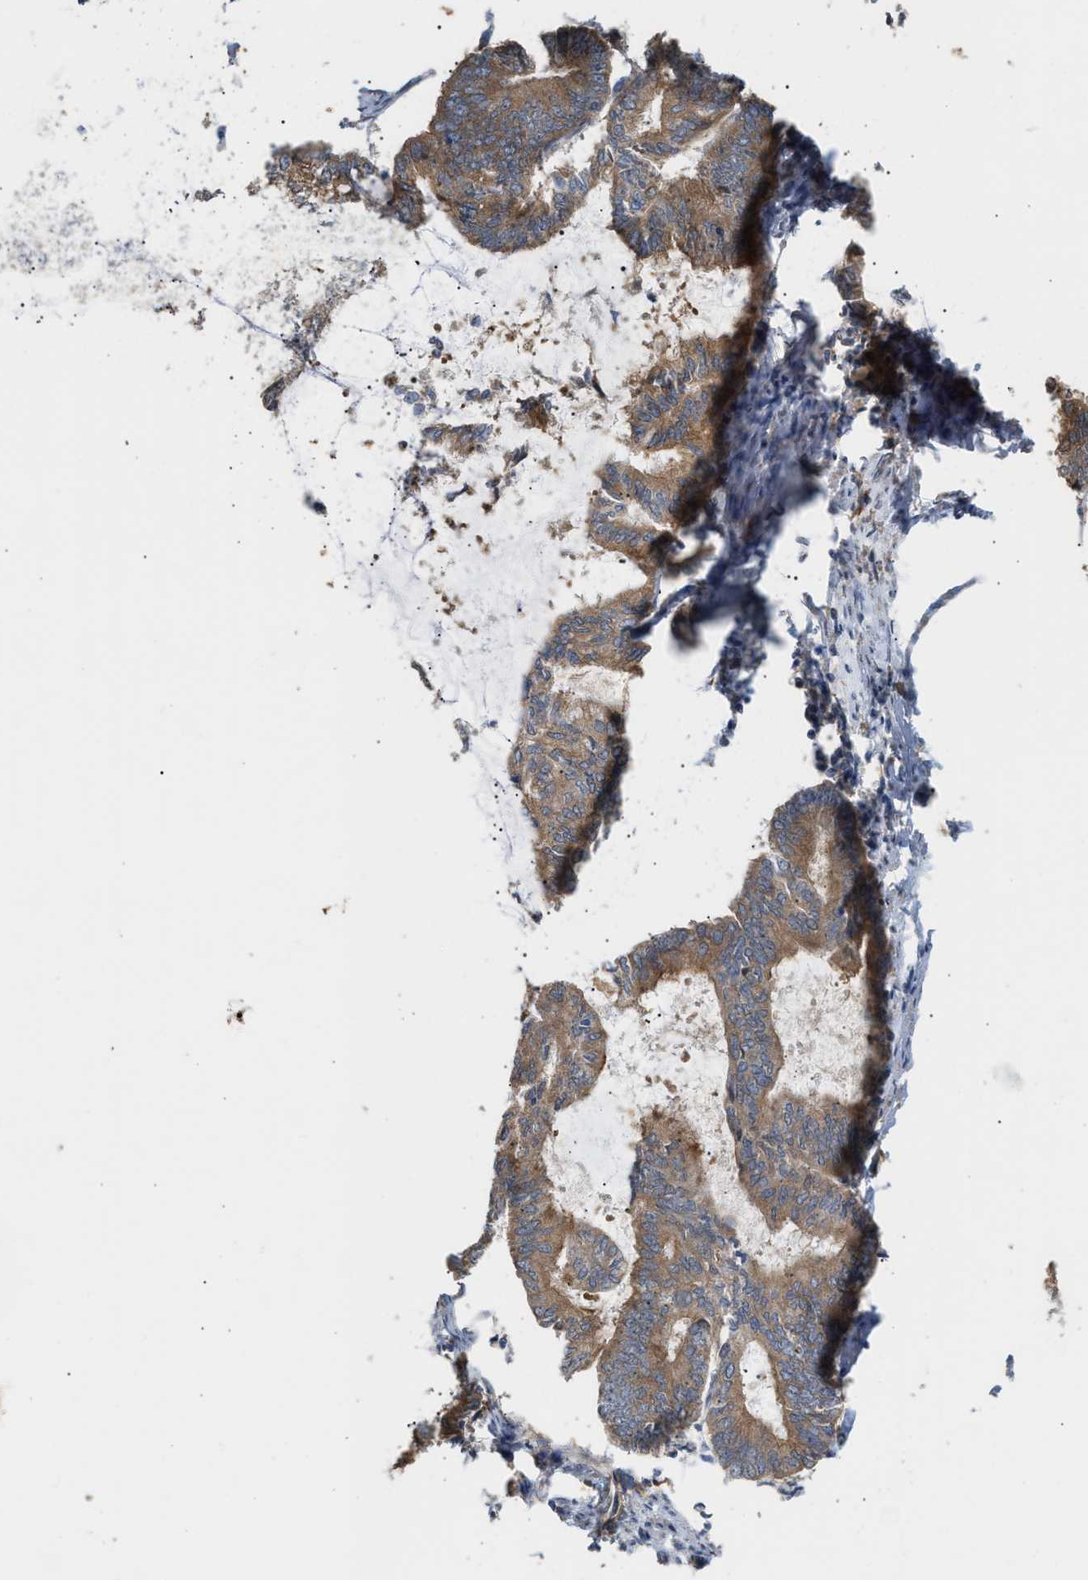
{"staining": {"intensity": "moderate", "quantity": ">75%", "location": "cytoplasmic/membranous"}, "tissue": "endometrial cancer", "cell_type": "Tumor cells", "image_type": "cancer", "snomed": [{"axis": "morphology", "description": "Adenocarcinoma, NOS"}, {"axis": "topography", "description": "Endometrium"}], "caption": "Immunohistochemistry (IHC) (DAB (3,3'-diaminobenzidine)) staining of human endometrial cancer (adenocarcinoma) shows moderate cytoplasmic/membranous protein positivity in about >75% of tumor cells.", "gene": "EPS15L1", "patient": {"sex": "female", "age": 86}}